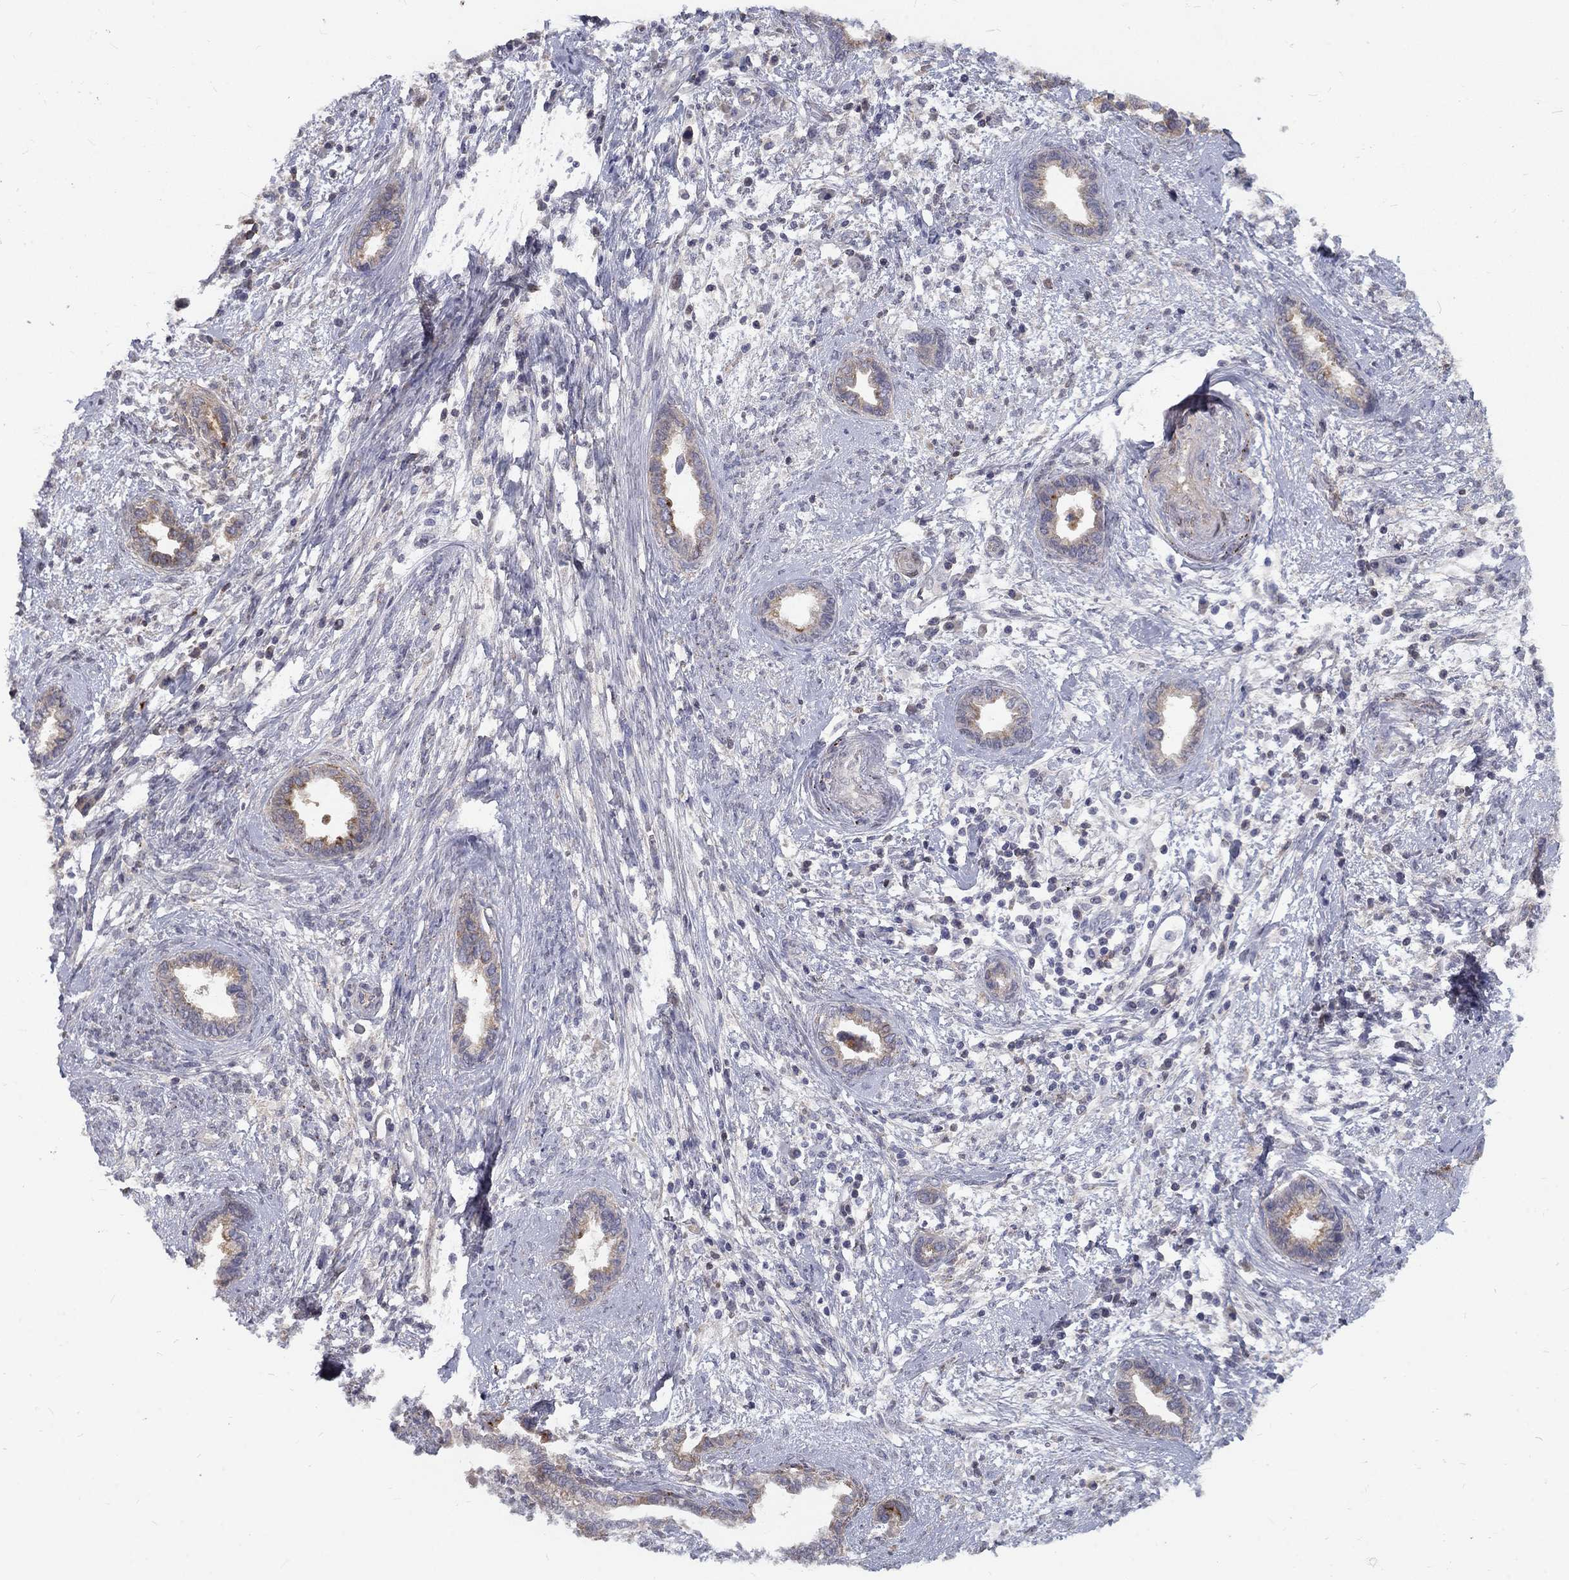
{"staining": {"intensity": "moderate", "quantity": "<25%", "location": "cytoplasmic/membranous"}, "tissue": "cervical cancer", "cell_type": "Tumor cells", "image_type": "cancer", "snomed": [{"axis": "morphology", "description": "Adenocarcinoma, NOS"}, {"axis": "topography", "description": "Cervix"}], "caption": "Immunohistochemistry (IHC) of human adenocarcinoma (cervical) demonstrates low levels of moderate cytoplasmic/membranous expression in about <25% of tumor cells. (DAB (3,3'-diaminobenzidine) IHC with brightfield microscopy, high magnification).", "gene": "EPDR1", "patient": {"sex": "female", "age": 62}}